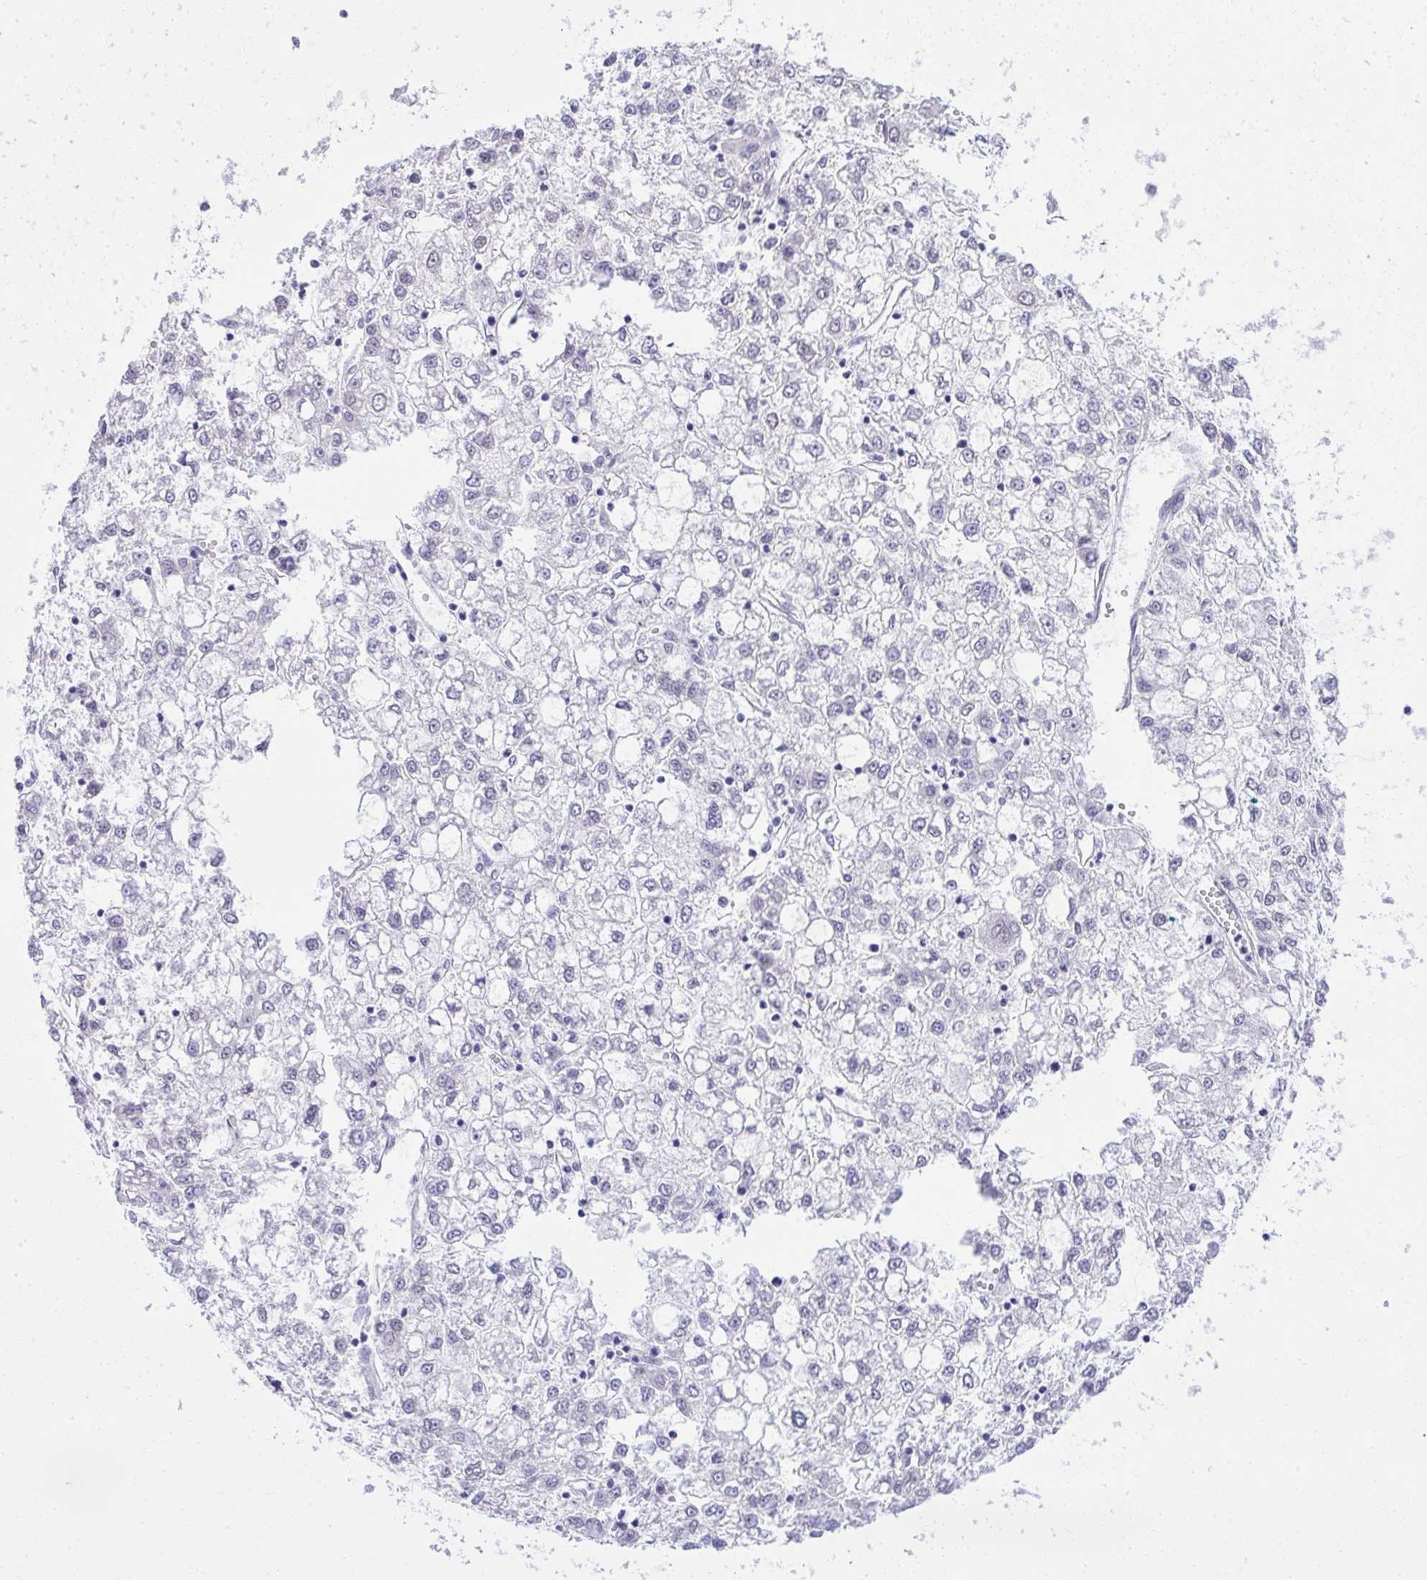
{"staining": {"intensity": "negative", "quantity": "none", "location": "none"}, "tissue": "liver cancer", "cell_type": "Tumor cells", "image_type": "cancer", "snomed": [{"axis": "morphology", "description": "Carcinoma, Hepatocellular, NOS"}, {"axis": "topography", "description": "Liver"}], "caption": "This is an immunohistochemistry histopathology image of liver hepatocellular carcinoma. There is no staining in tumor cells.", "gene": "EID3", "patient": {"sex": "male", "age": 40}}